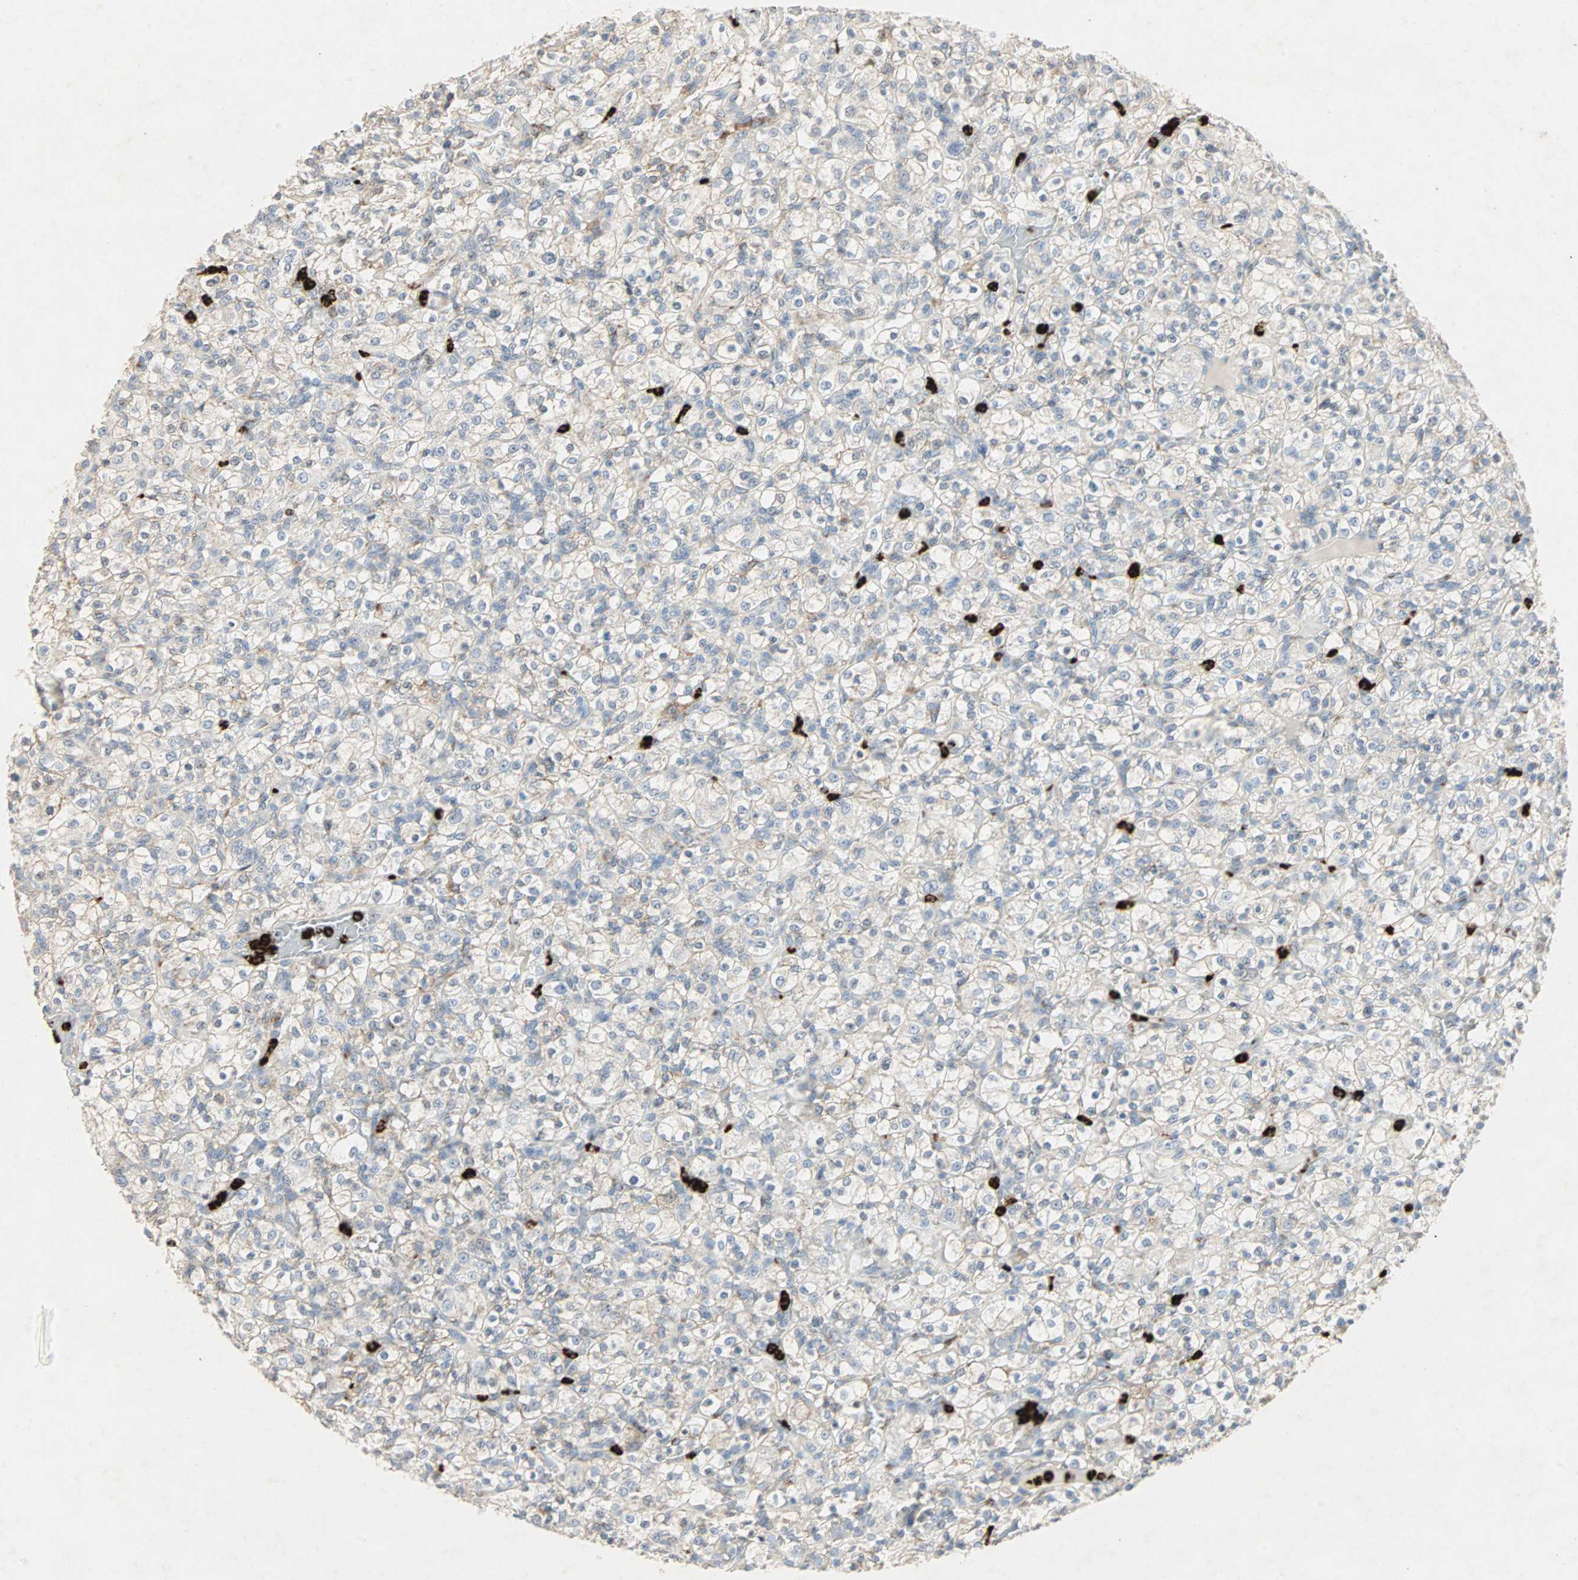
{"staining": {"intensity": "weak", "quantity": "25%-75%", "location": "cytoplasmic/membranous"}, "tissue": "renal cancer", "cell_type": "Tumor cells", "image_type": "cancer", "snomed": [{"axis": "morphology", "description": "Normal tissue, NOS"}, {"axis": "morphology", "description": "Adenocarcinoma, NOS"}, {"axis": "topography", "description": "Kidney"}], "caption": "High-power microscopy captured an immunohistochemistry photomicrograph of renal cancer, revealing weak cytoplasmic/membranous positivity in about 25%-75% of tumor cells. The protein is shown in brown color, while the nuclei are stained blue.", "gene": "CEACAM6", "patient": {"sex": "female", "age": 72}}